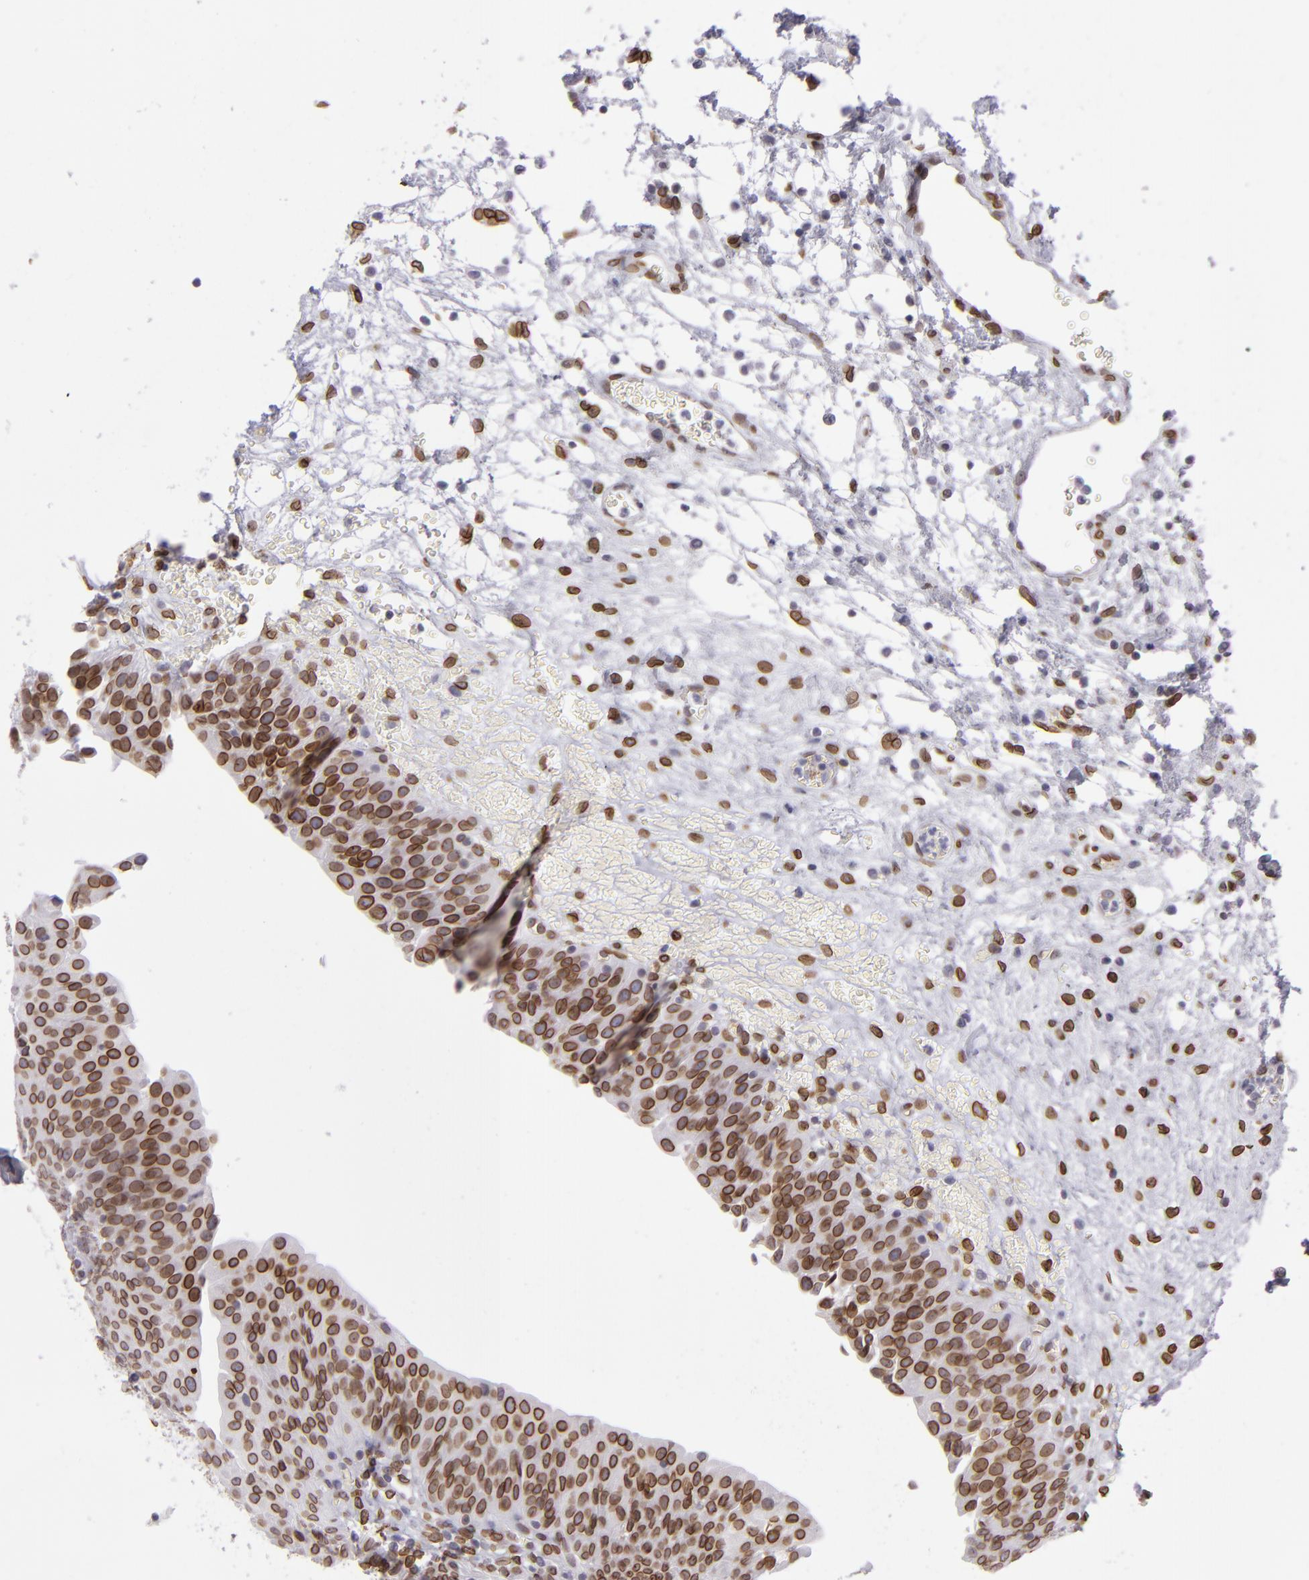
{"staining": {"intensity": "strong", "quantity": ">75%", "location": "nuclear"}, "tissue": "urinary bladder", "cell_type": "Urothelial cells", "image_type": "normal", "snomed": [{"axis": "morphology", "description": "Normal tissue, NOS"}, {"axis": "topography", "description": "Smooth muscle"}, {"axis": "topography", "description": "Urinary bladder"}], "caption": "This micrograph exhibits IHC staining of normal human urinary bladder, with high strong nuclear expression in about >75% of urothelial cells.", "gene": "EMD", "patient": {"sex": "male", "age": 35}}